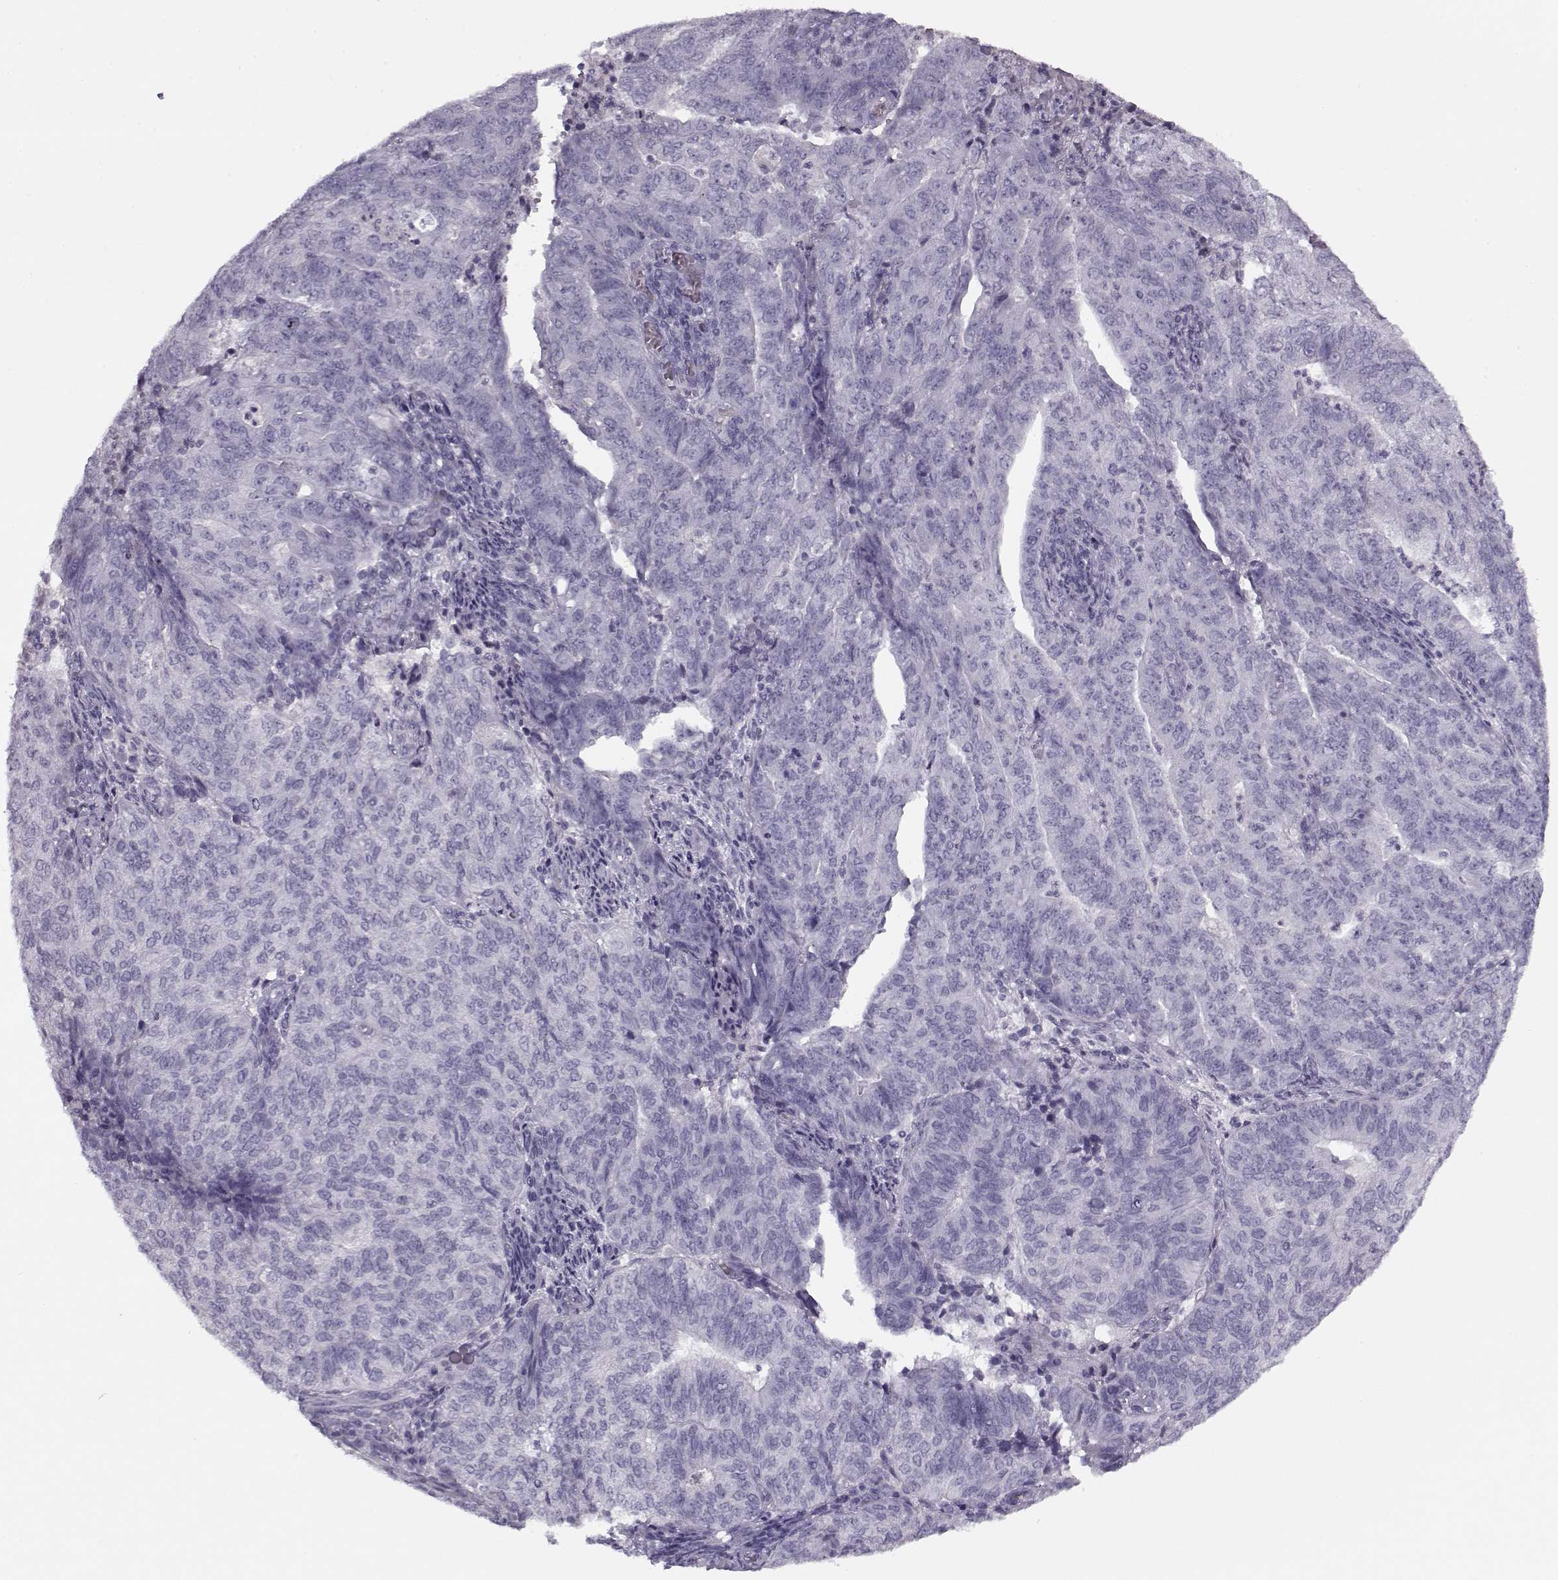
{"staining": {"intensity": "negative", "quantity": "none", "location": "none"}, "tissue": "endometrial cancer", "cell_type": "Tumor cells", "image_type": "cancer", "snomed": [{"axis": "morphology", "description": "Adenocarcinoma, NOS"}, {"axis": "topography", "description": "Endometrium"}], "caption": "This micrograph is of endometrial cancer stained with IHC to label a protein in brown with the nuclei are counter-stained blue. There is no expression in tumor cells.", "gene": "PNMT", "patient": {"sex": "female", "age": 82}}